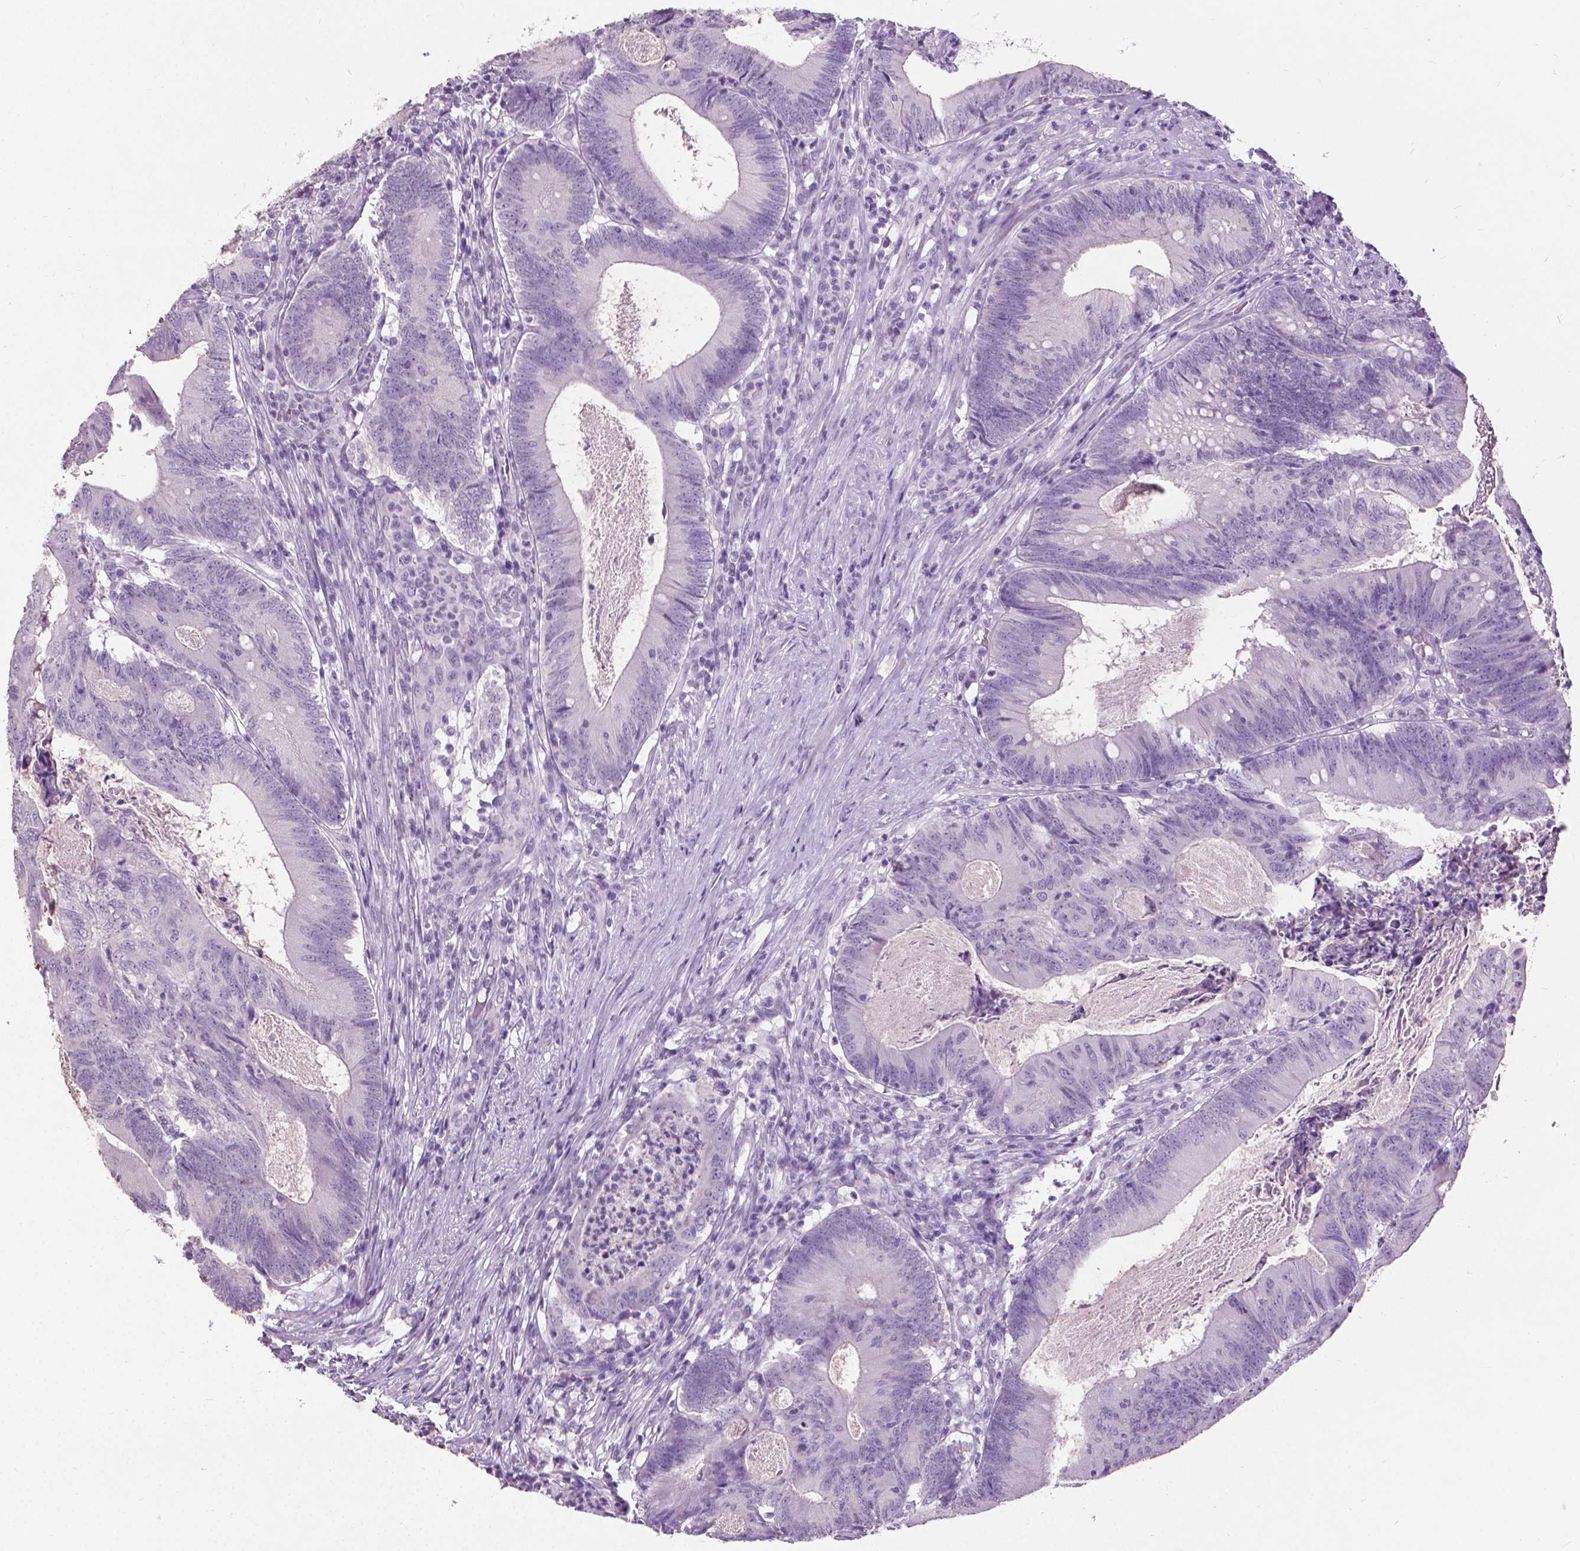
{"staining": {"intensity": "negative", "quantity": "none", "location": "none"}, "tissue": "colorectal cancer", "cell_type": "Tumor cells", "image_type": "cancer", "snomed": [{"axis": "morphology", "description": "Adenocarcinoma, NOS"}, {"axis": "topography", "description": "Colon"}], "caption": "DAB (3,3'-diaminobenzidine) immunohistochemical staining of human colorectal cancer exhibits no significant expression in tumor cells.", "gene": "KRT5", "patient": {"sex": "female", "age": 70}}